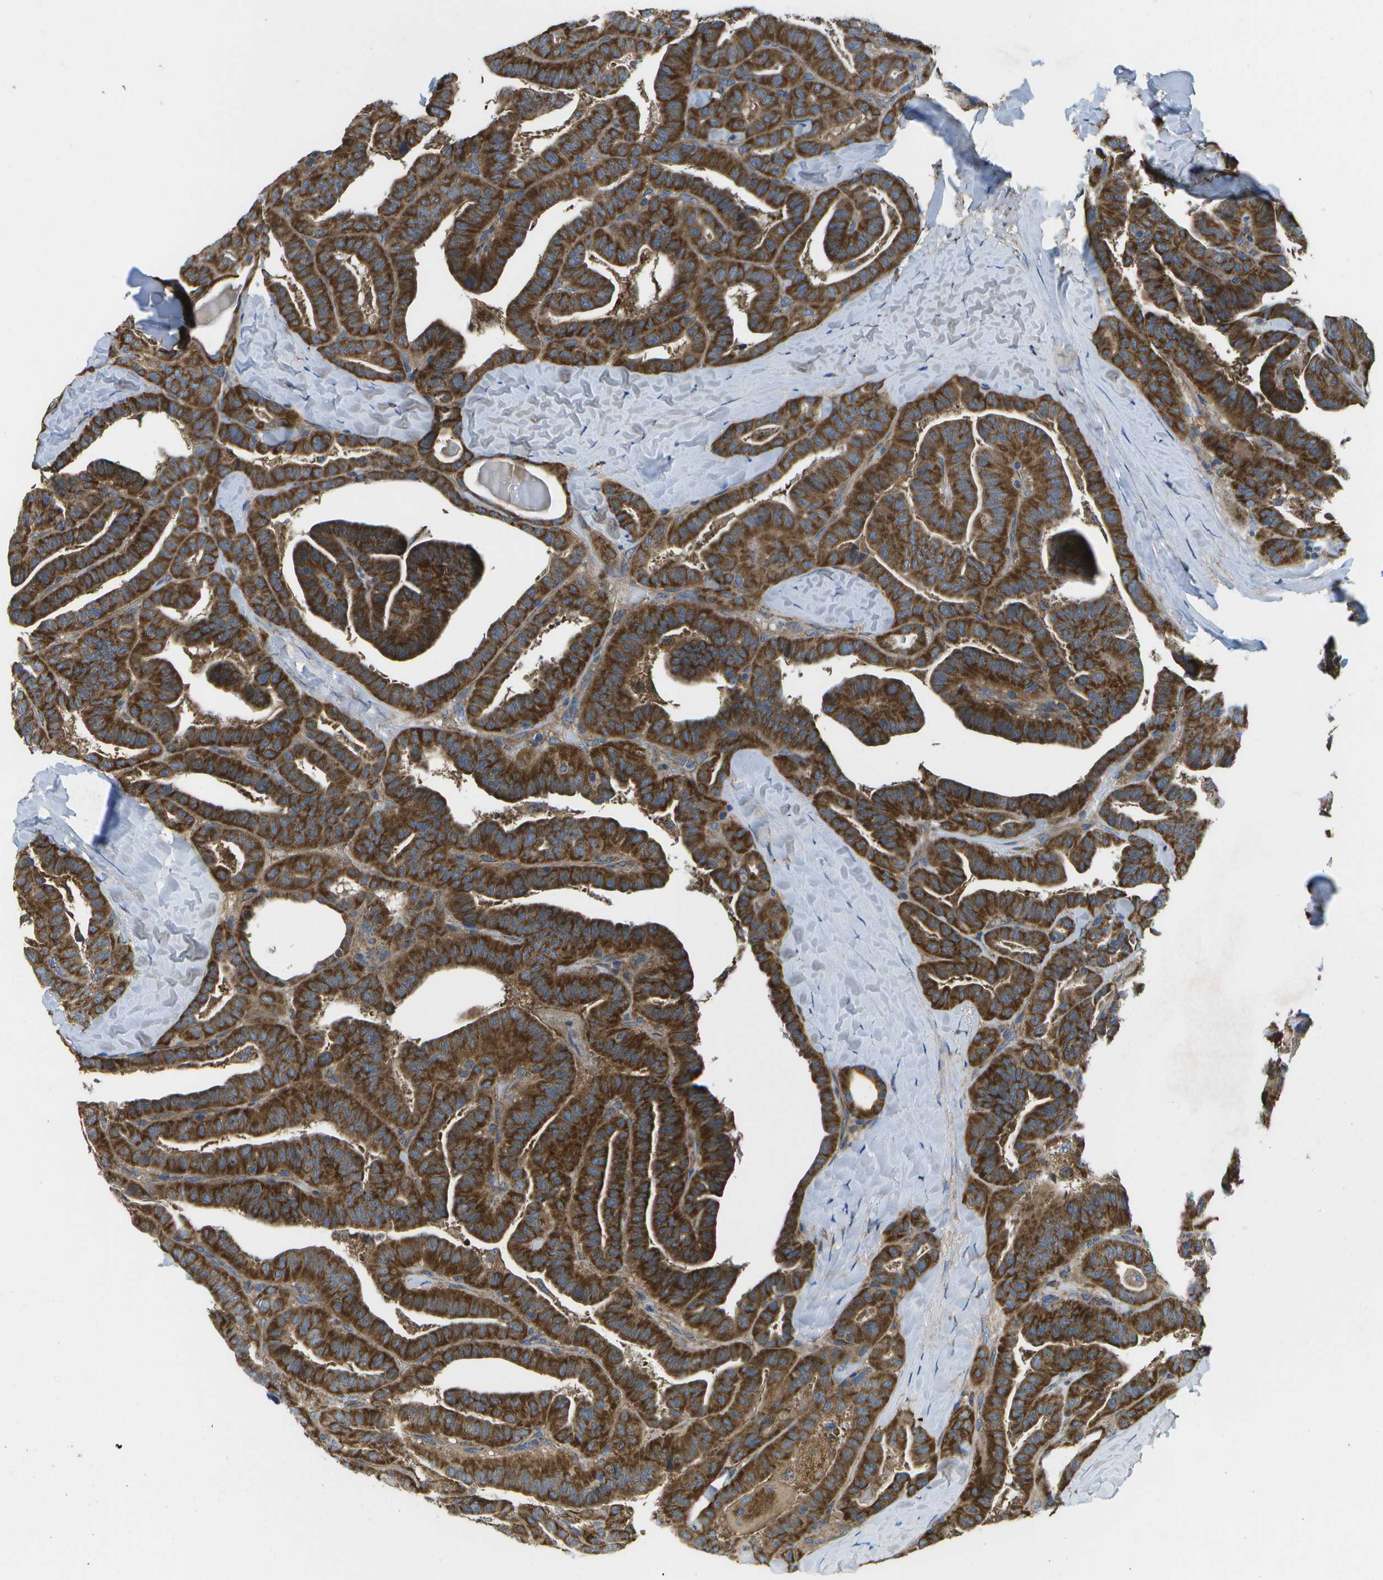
{"staining": {"intensity": "strong", "quantity": ">75%", "location": "cytoplasmic/membranous"}, "tissue": "thyroid cancer", "cell_type": "Tumor cells", "image_type": "cancer", "snomed": [{"axis": "morphology", "description": "Papillary adenocarcinoma, NOS"}, {"axis": "topography", "description": "Thyroid gland"}], "caption": "Strong cytoplasmic/membranous protein expression is identified in approximately >75% of tumor cells in thyroid cancer.", "gene": "MVK", "patient": {"sex": "male", "age": 77}}